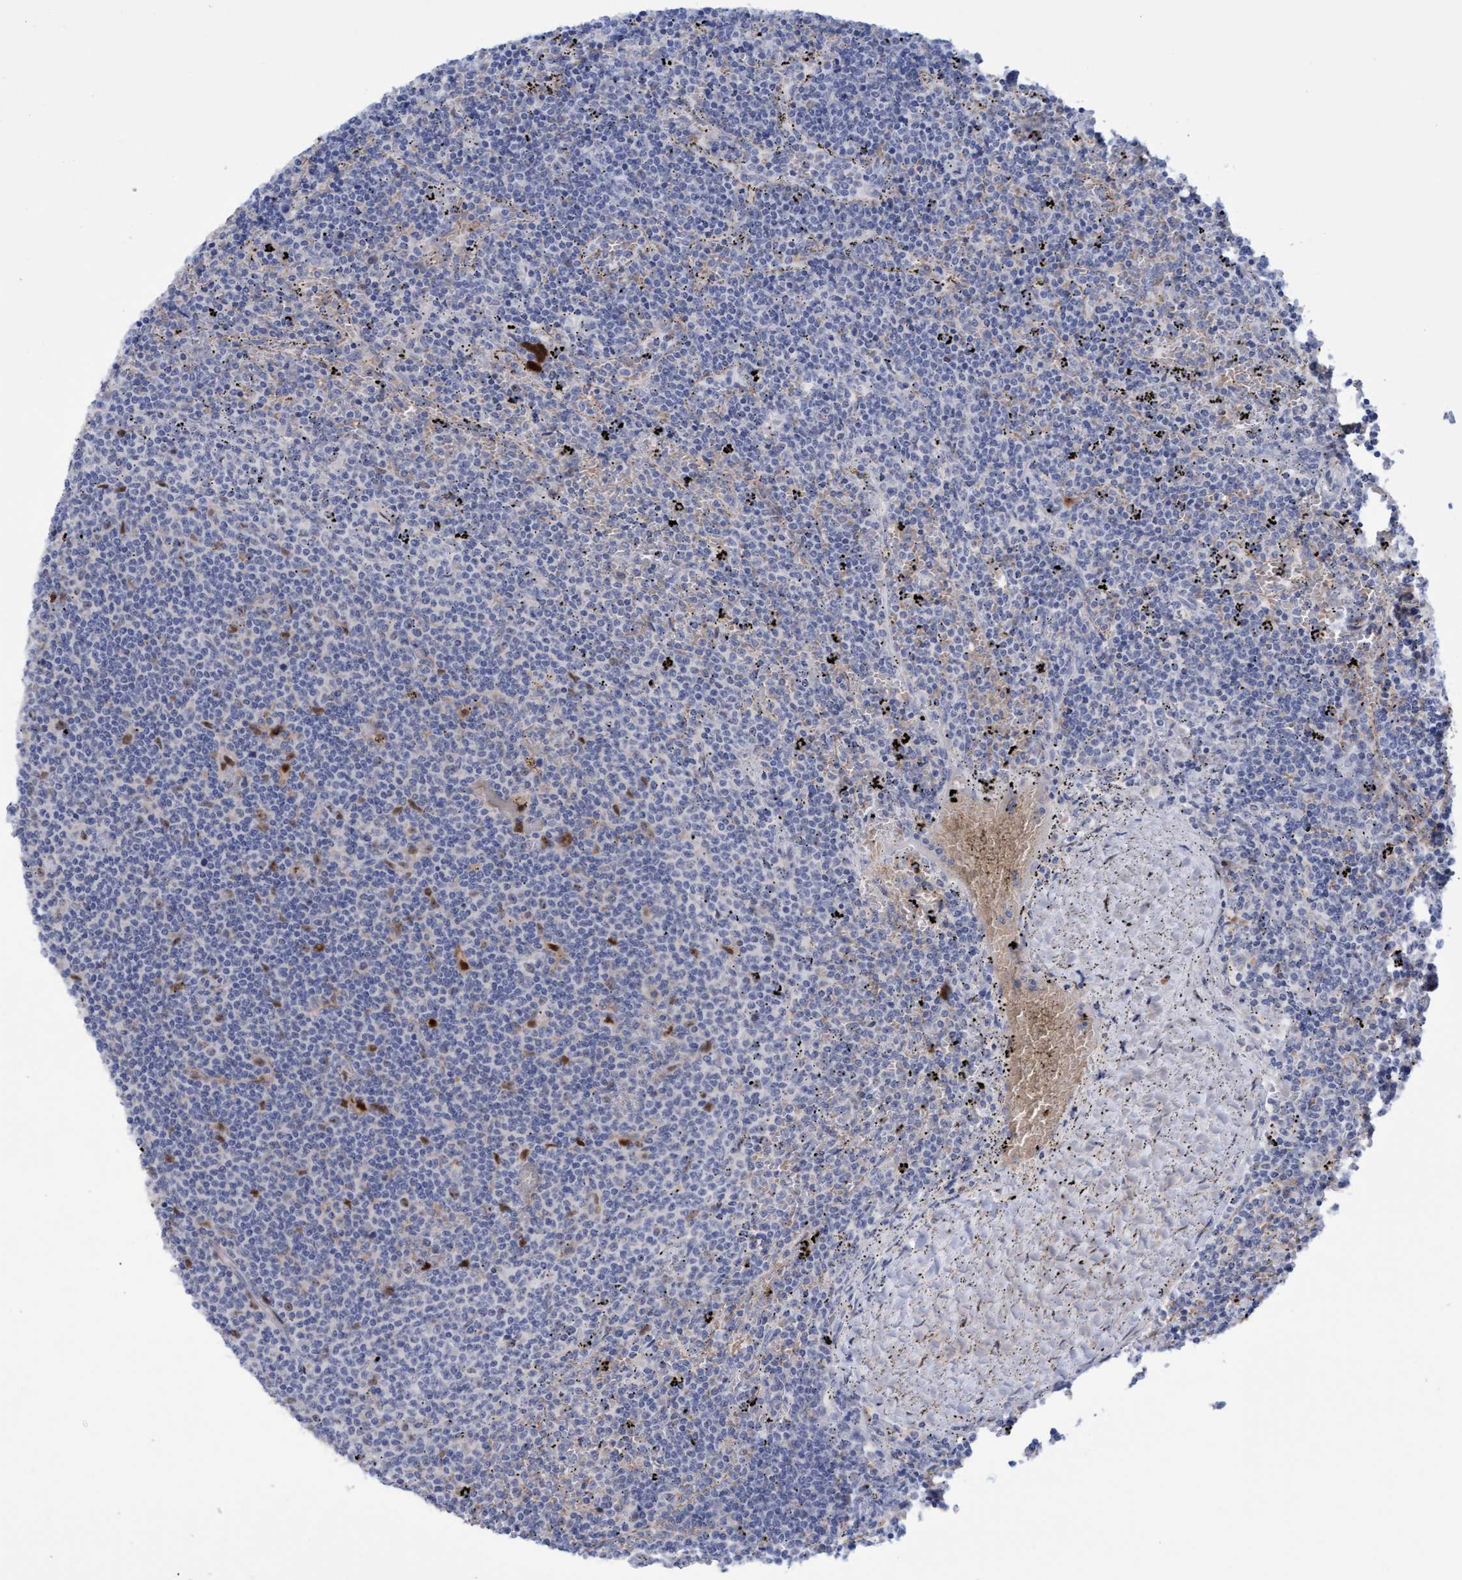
{"staining": {"intensity": "negative", "quantity": "none", "location": "none"}, "tissue": "lymphoma", "cell_type": "Tumor cells", "image_type": "cancer", "snomed": [{"axis": "morphology", "description": "Malignant lymphoma, non-Hodgkin's type, Low grade"}, {"axis": "topography", "description": "Spleen"}], "caption": "DAB immunohistochemical staining of human low-grade malignant lymphoma, non-Hodgkin's type exhibits no significant staining in tumor cells.", "gene": "PINX1", "patient": {"sex": "female", "age": 50}}